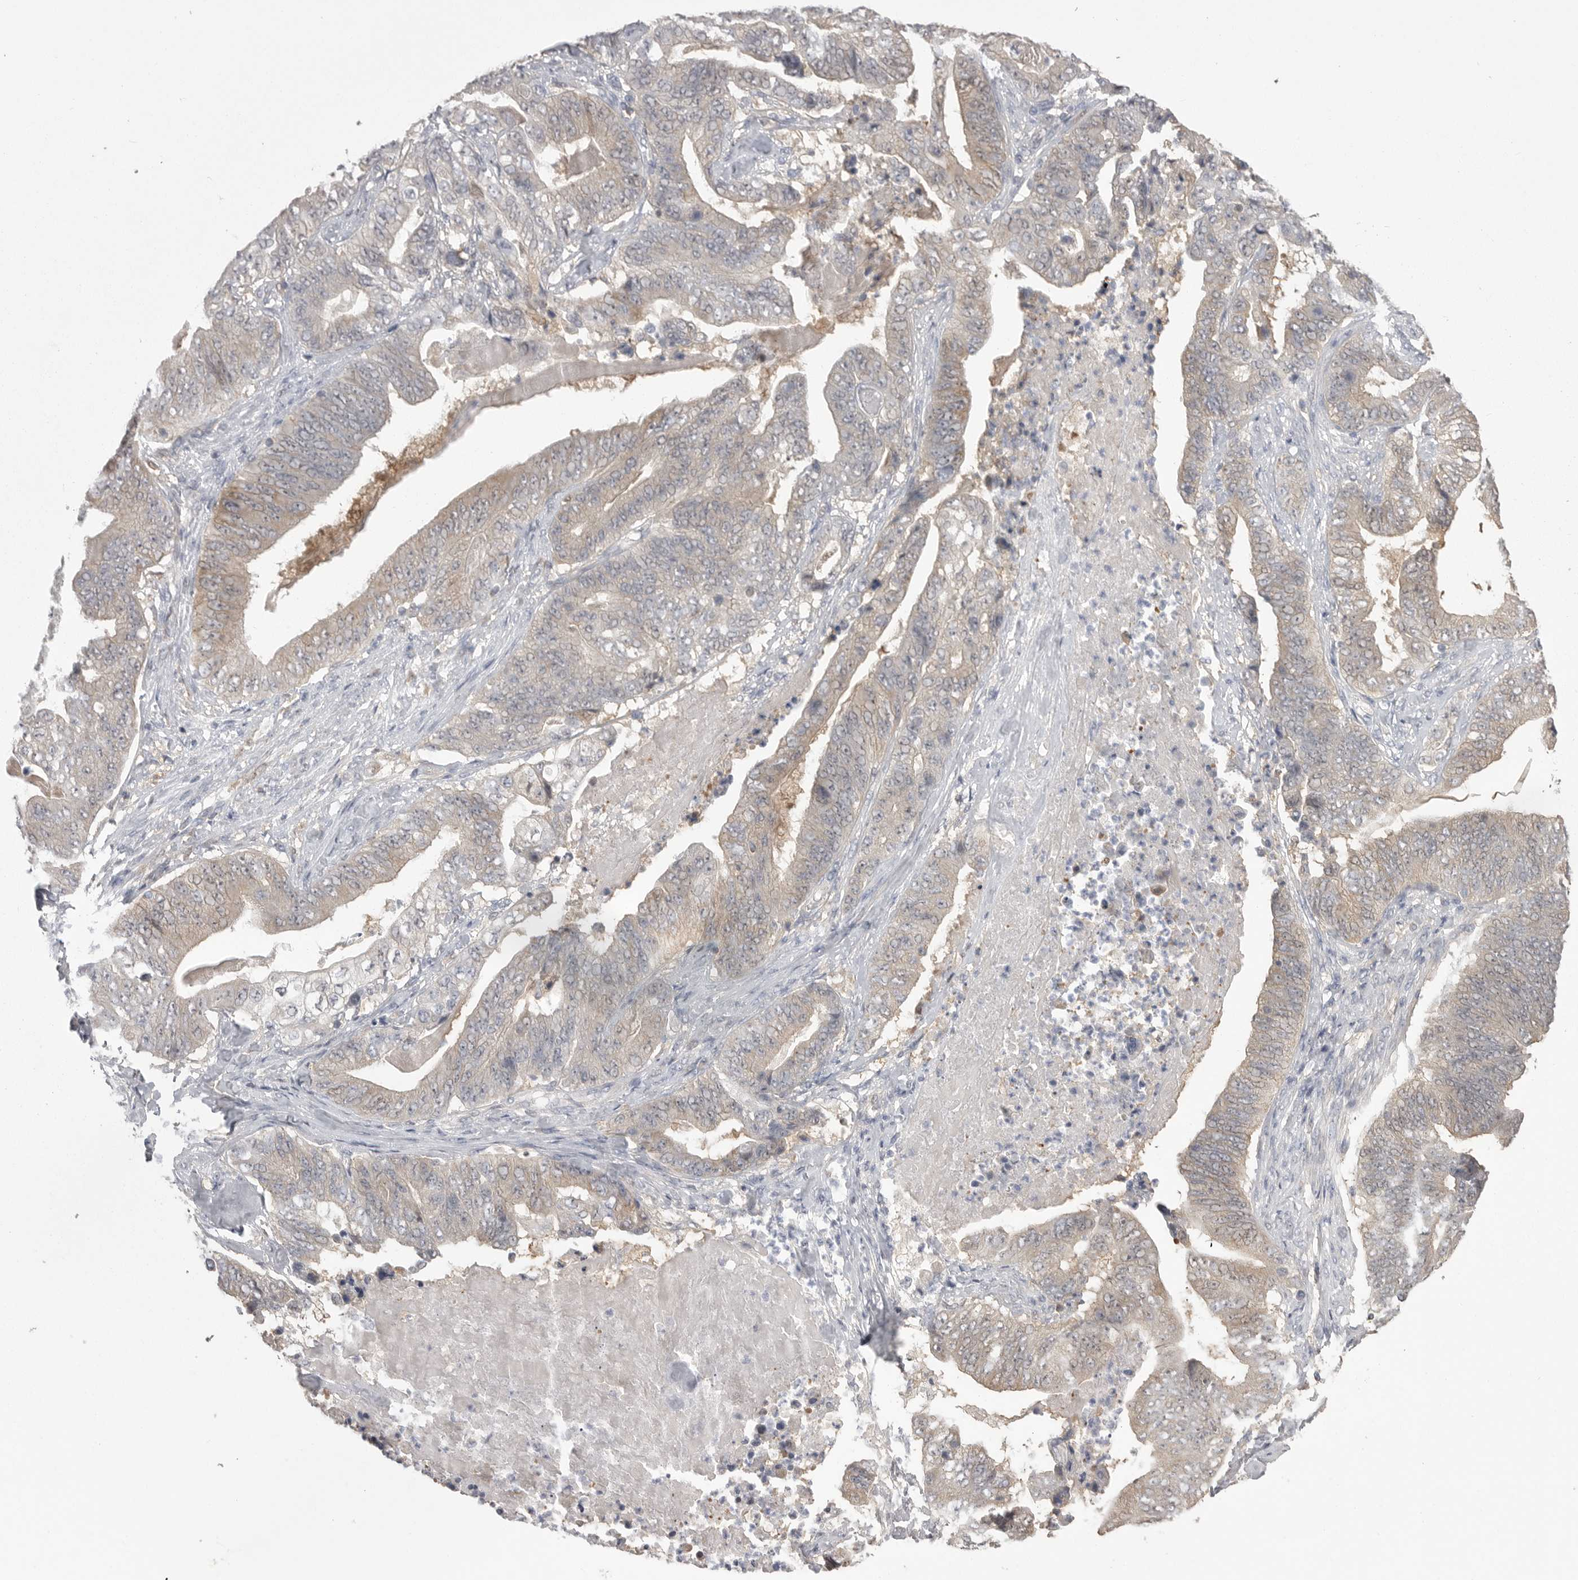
{"staining": {"intensity": "weak", "quantity": ">75%", "location": "cytoplasmic/membranous"}, "tissue": "stomach cancer", "cell_type": "Tumor cells", "image_type": "cancer", "snomed": [{"axis": "morphology", "description": "Adenocarcinoma, NOS"}, {"axis": "topography", "description": "Stomach"}], "caption": "Immunohistochemical staining of stomach cancer (adenocarcinoma) reveals weak cytoplasmic/membranous protein positivity in approximately >75% of tumor cells. The protein is shown in brown color, while the nuclei are stained blue.", "gene": "KYAT3", "patient": {"sex": "female", "age": 73}}